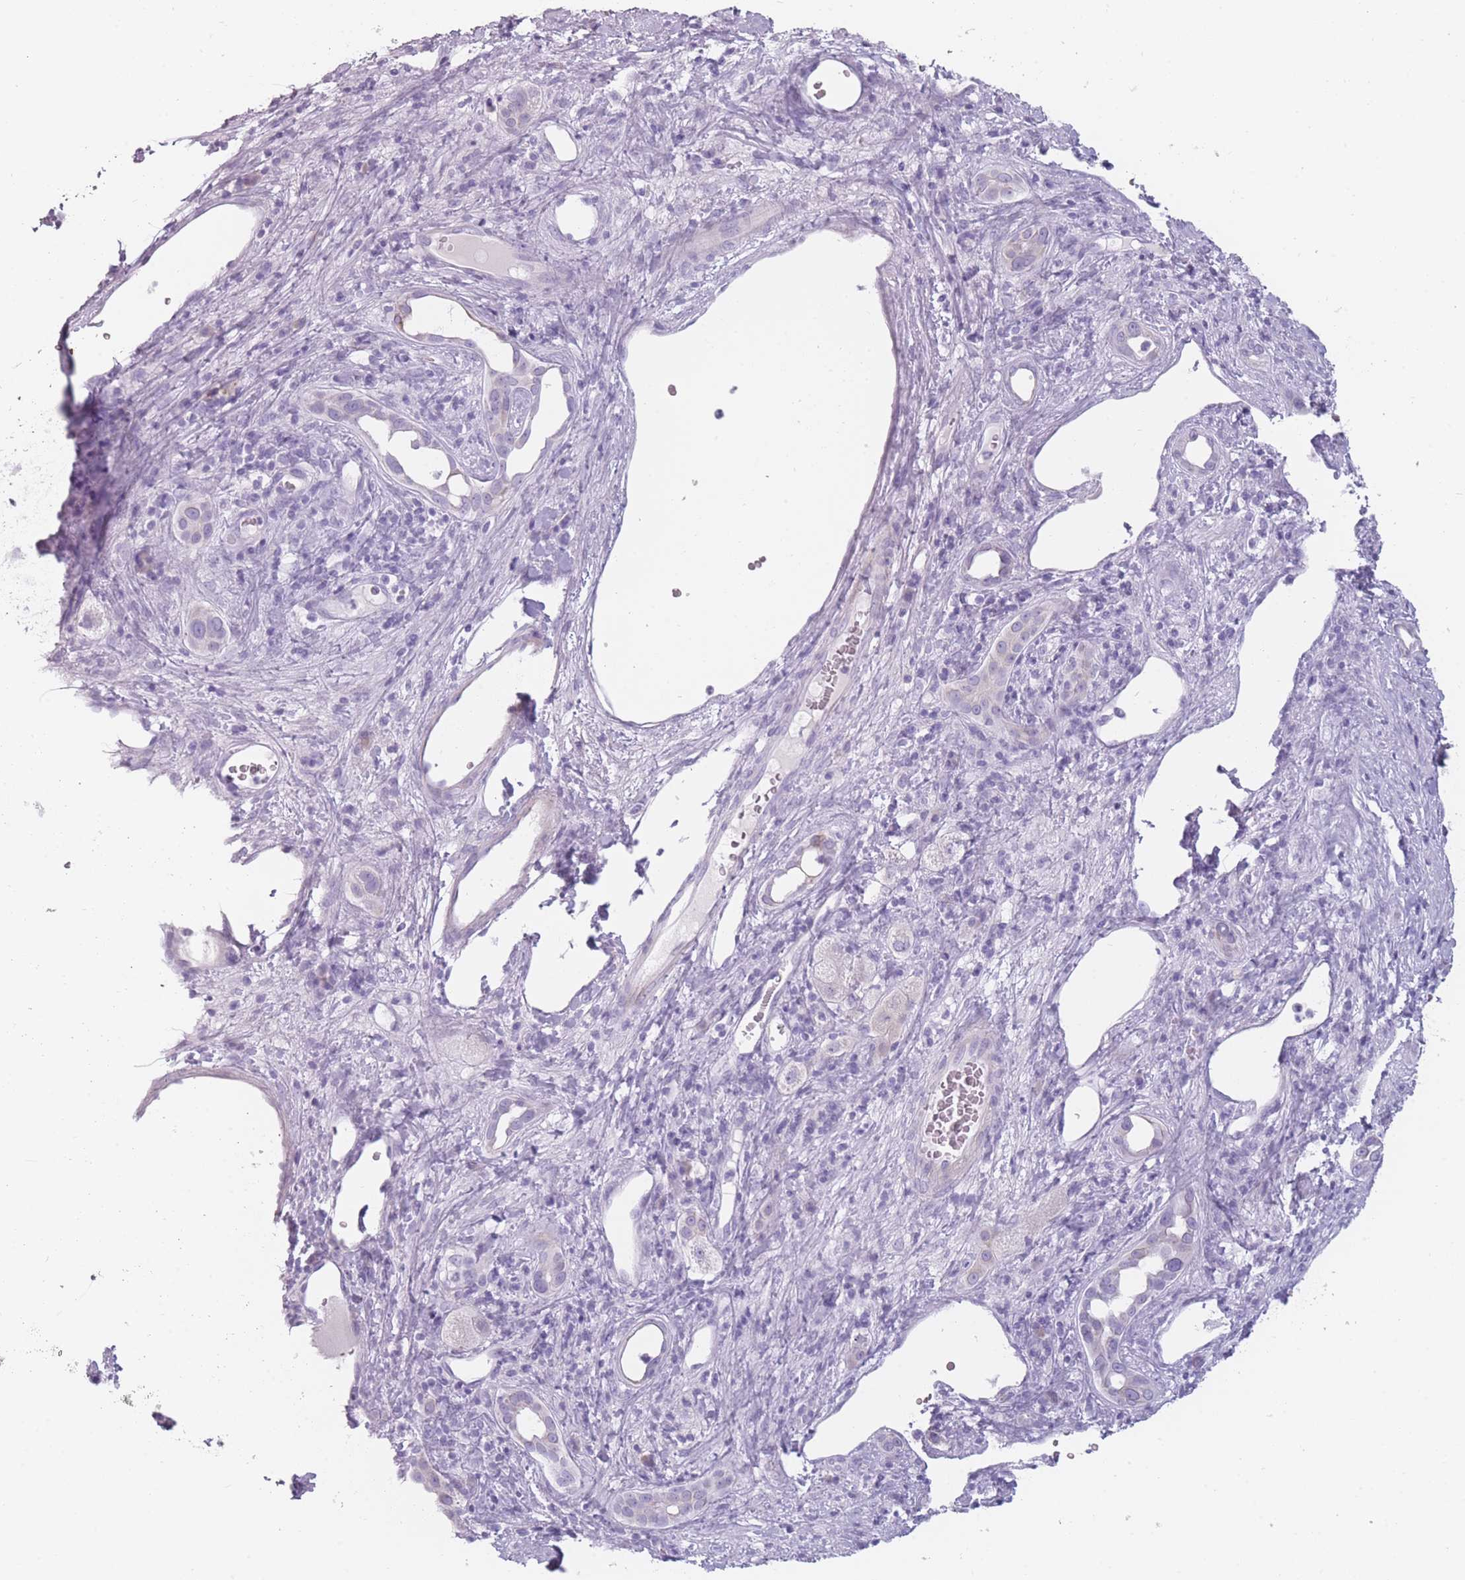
{"staining": {"intensity": "negative", "quantity": "none", "location": "none"}, "tissue": "liver cancer", "cell_type": "Tumor cells", "image_type": "cancer", "snomed": [{"axis": "morphology", "description": "Carcinoma, Hepatocellular, NOS"}, {"axis": "topography", "description": "Liver"}], "caption": "This photomicrograph is of liver cancer stained with immunohistochemistry (IHC) to label a protein in brown with the nuclei are counter-stained blue. There is no positivity in tumor cells.", "gene": "PPFIA3", "patient": {"sex": "female", "age": 73}}